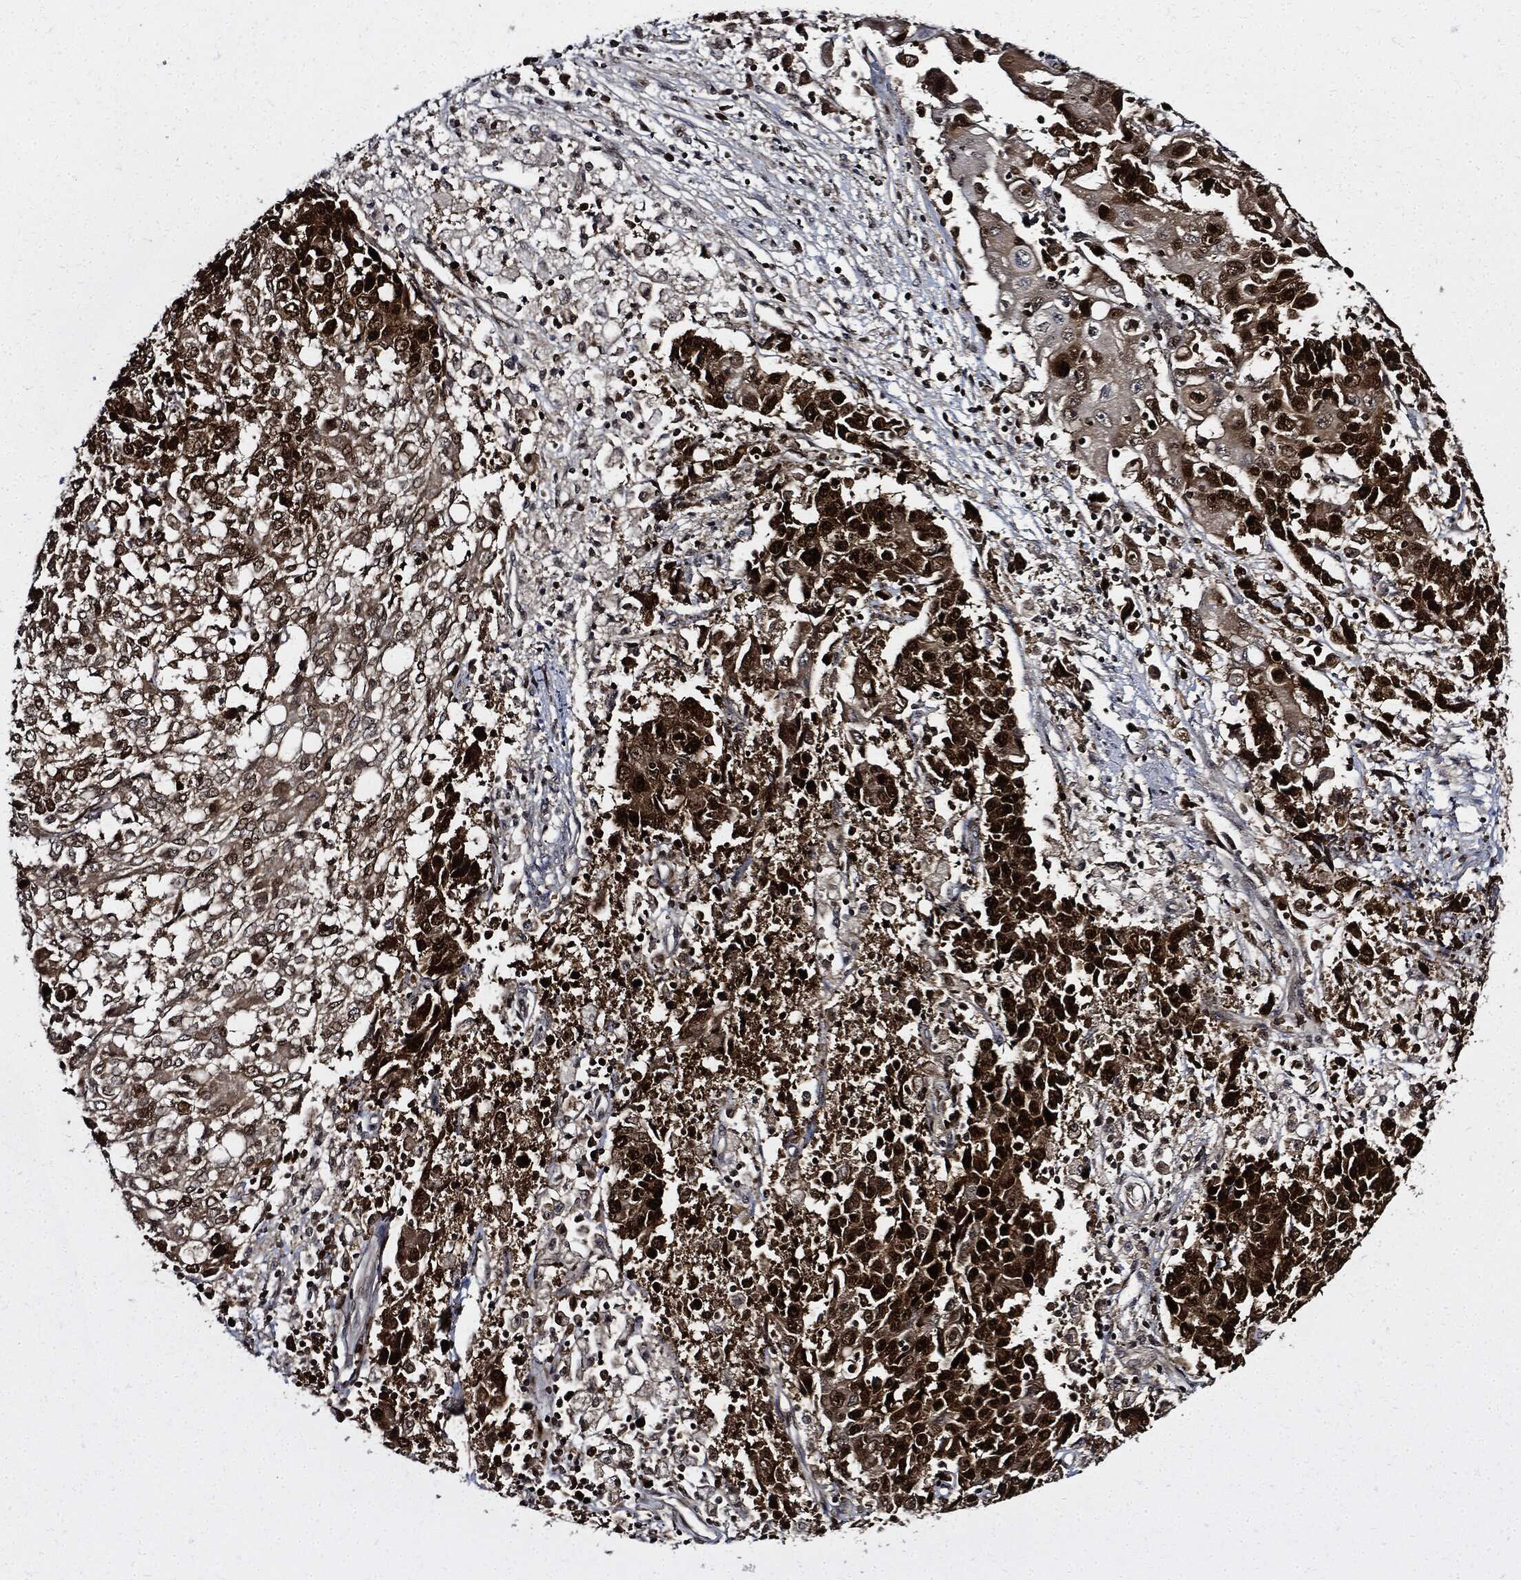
{"staining": {"intensity": "strong", "quantity": "25%-75%", "location": "cytoplasmic/membranous,nuclear"}, "tissue": "ovarian cancer", "cell_type": "Tumor cells", "image_type": "cancer", "snomed": [{"axis": "morphology", "description": "Carcinoma, endometroid"}, {"axis": "topography", "description": "Ovary"}], "caption": "Immunohistochemistry (IHC) (DAB (3,3'-diaminobenzidine)) staining of ovarian cancer (endometroid carcinoma) demonstrates strong cytoplasmic/membranous and nuclear protein positivity in approximately 25%-75% of tumor cells. The staining was performed using DAB (3,3'-diaminobenzidine), with brown indicating positive protein expression. Nuclei are stained blue with hematoxylin.", "gene": "PCNA", "patient": {"sex": "female", "age": 42}}